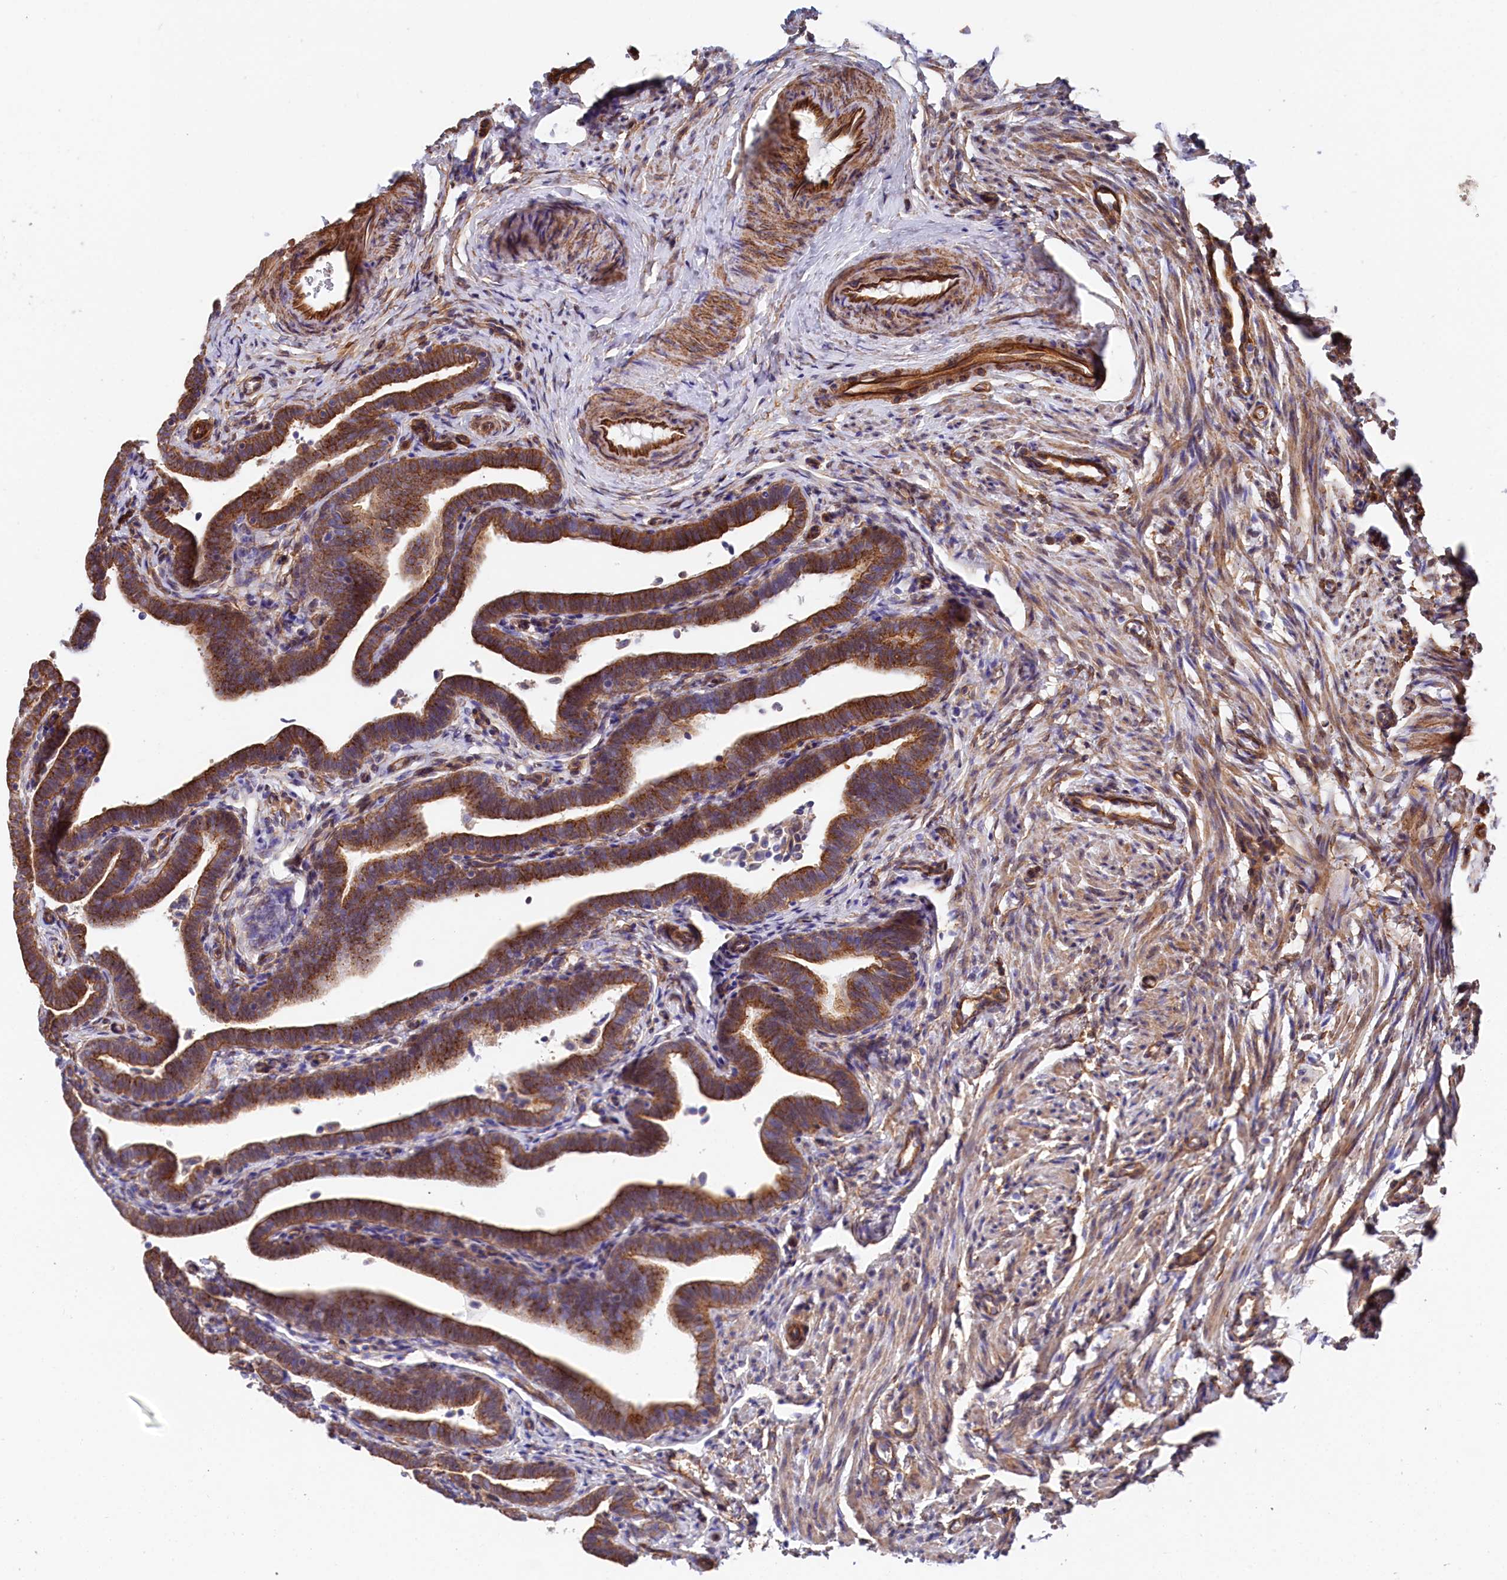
{"staining": {"intensity": "strong", "quantity": ">75%", "location": "cytoplasmic/membranous"}, "tissue": "fallopian tube", "cell_type": "Glandular cells", "image_type": "normal", "snomed": [{"axis": "morphology", "description": "Normal tissue, NOS"}, {"axis": "topography", "description": "Fallopian tube"}], "caption": "The histopathology image reveals a brown stain indicating the presence of a protein in the cytoplasmic/membranous of glandular cells in fallopian tube.", "gene": "TNKS1BP1", "patient": {"sex": "female", "age": 36}}